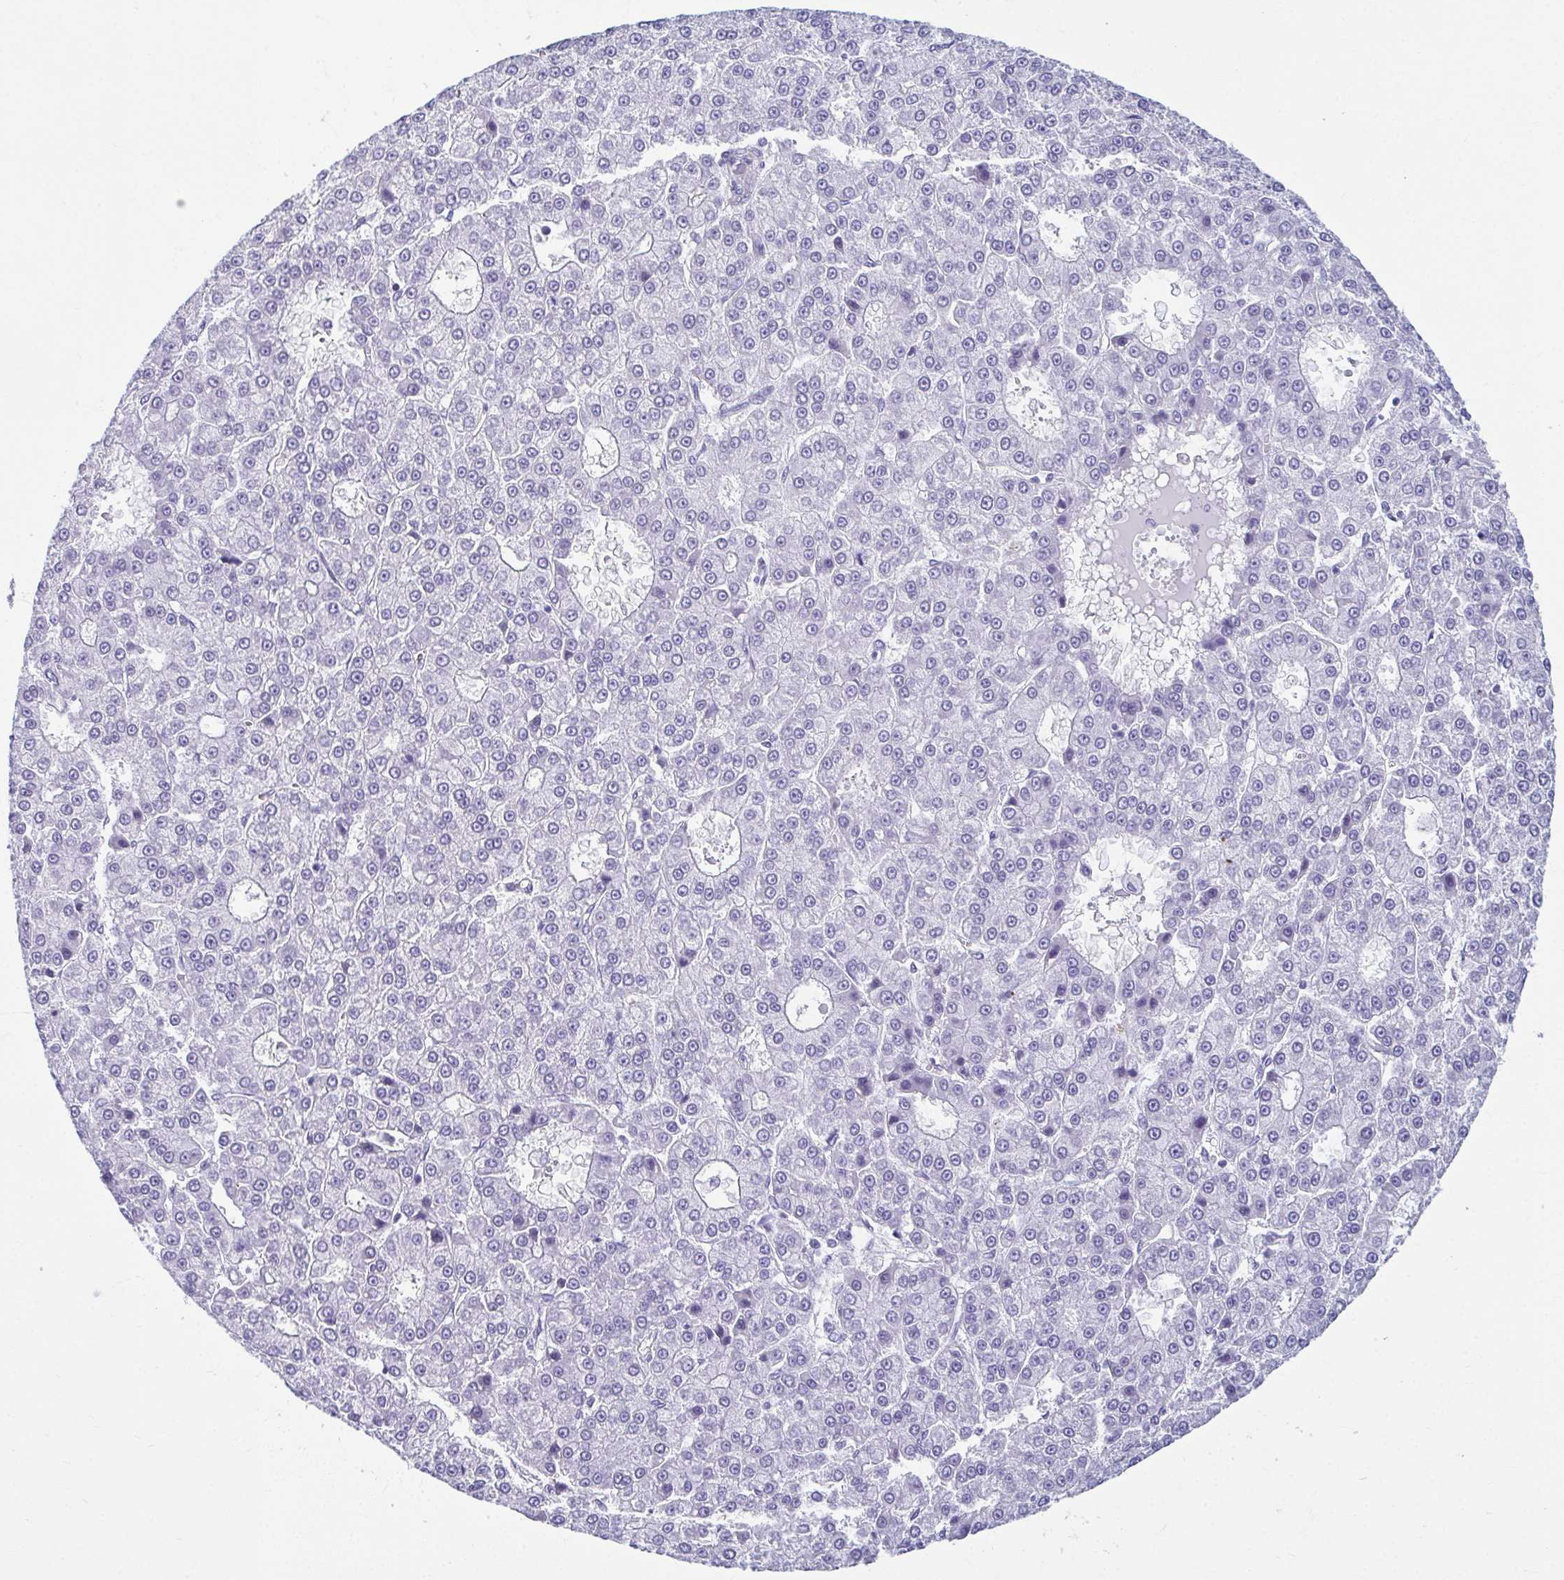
{"staining": {"intensity": "negative", "quantity": "none", "location": "none"}, "tissue": "liver cancer", "cell_type": "Tumor cells", "image_type": "cancer", "snomed": [{"axis": "morphology", "description": "Carcinoma, Hepatocellular, NOS"}, {"axis": "topography", "description": "Liver"}], "caption": "This is an immunohistochemistry photomicrograph of human hepatocellular carcinoma (liver). There is no positivity in tumor cells.", "gene": "TCEAL3", "patient": {"sex": "male", "age": 70}}